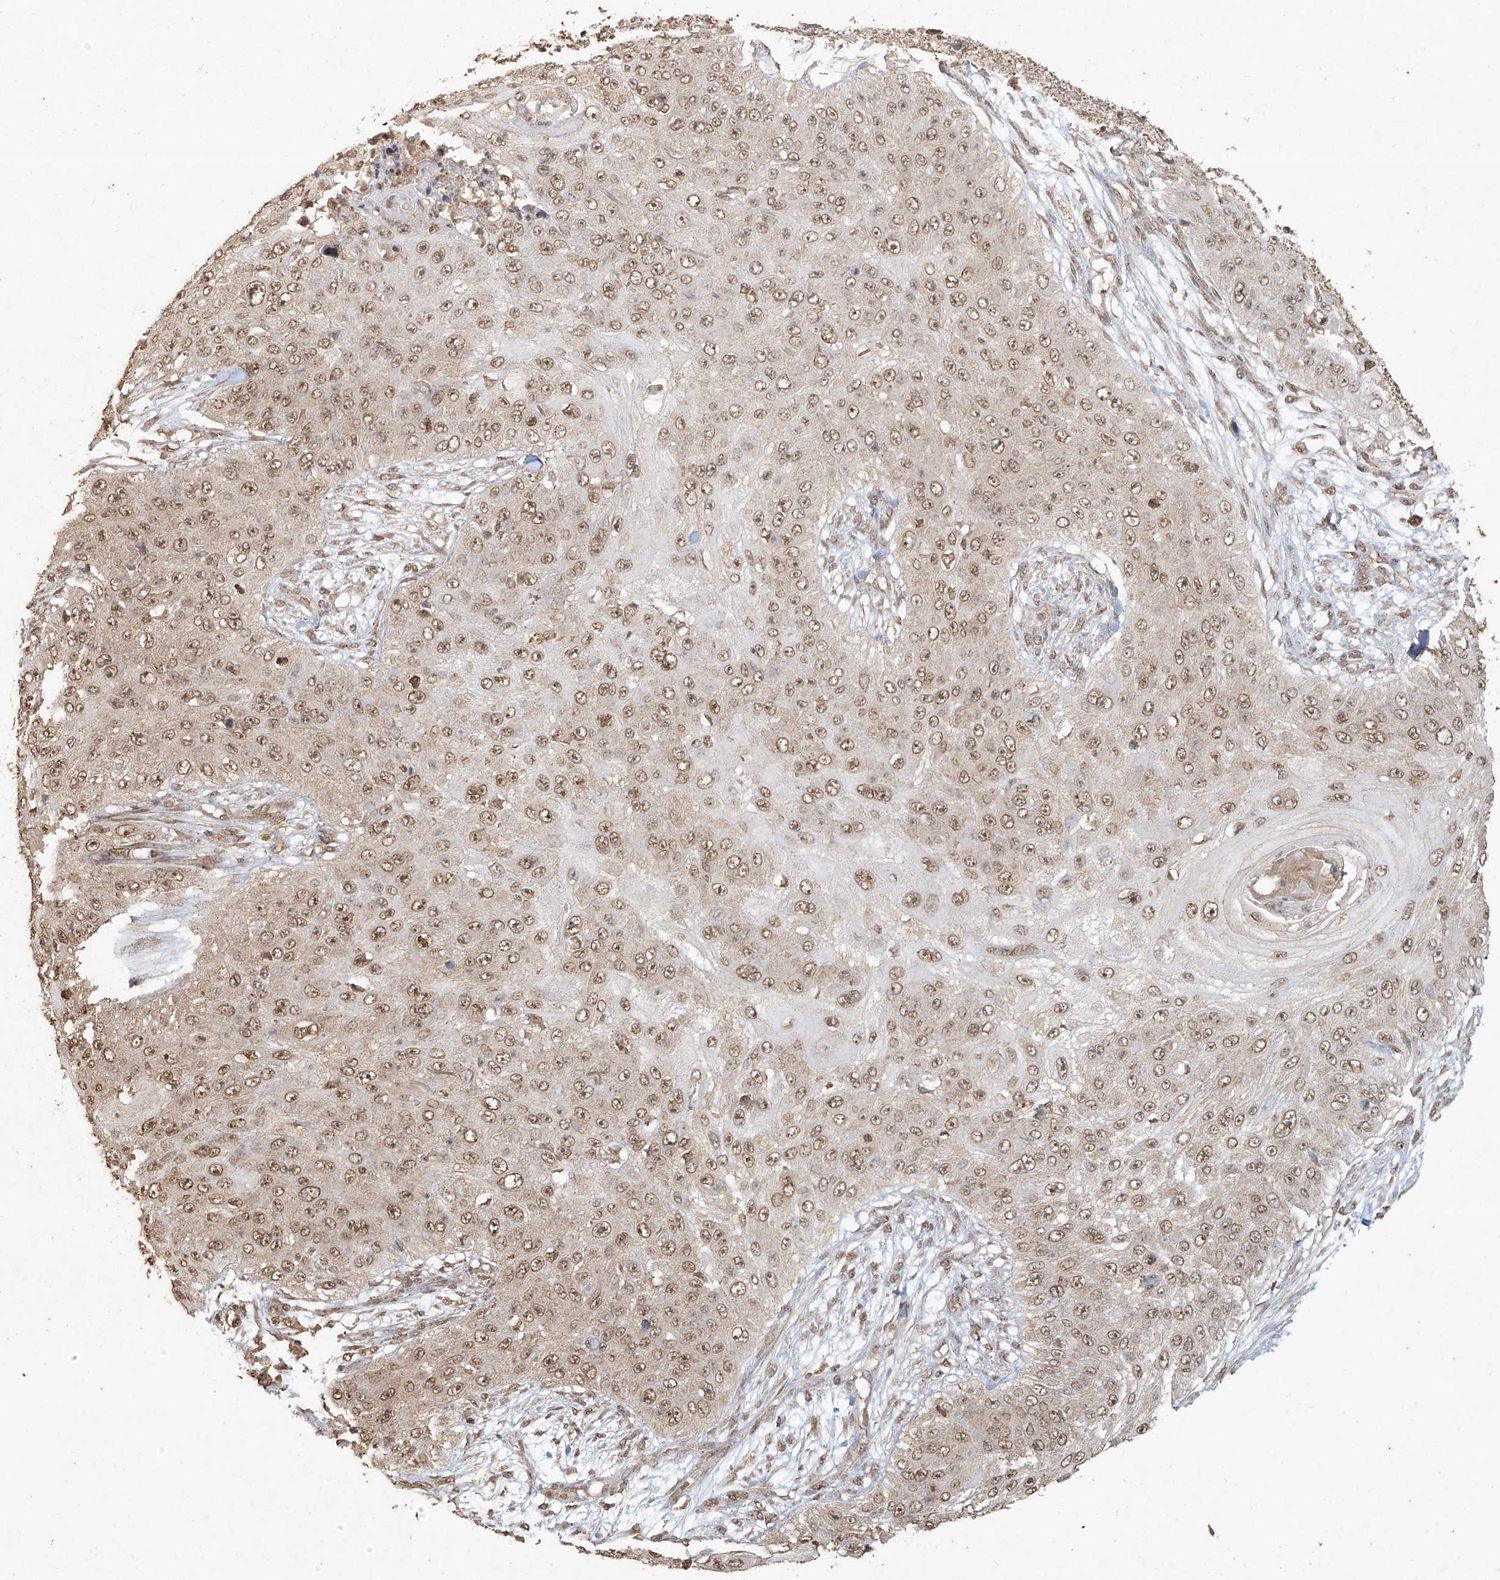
{"staining": {"intensity": "moderate", "quantity": ">75%", "location": "nuclear"}, "tissue": "skin cancer", "cell_type": "Tumor cells", "image_type": "cancer", "snomed": [{"axis": "morphology", "description": "Squamous cell carcinoma, NOS"}, {"axis": "topography", "description": "Skin"}], "caption": "Immunohistochemical staining of skin cancer (squamous cell carcinoma) displays medium levels of moderate nuclear expression in approximately >75% of tumor cells. Nuclei are stained in blue.", "gene": "TIGAR", "patient": {"sex": "female", "age": 80}}